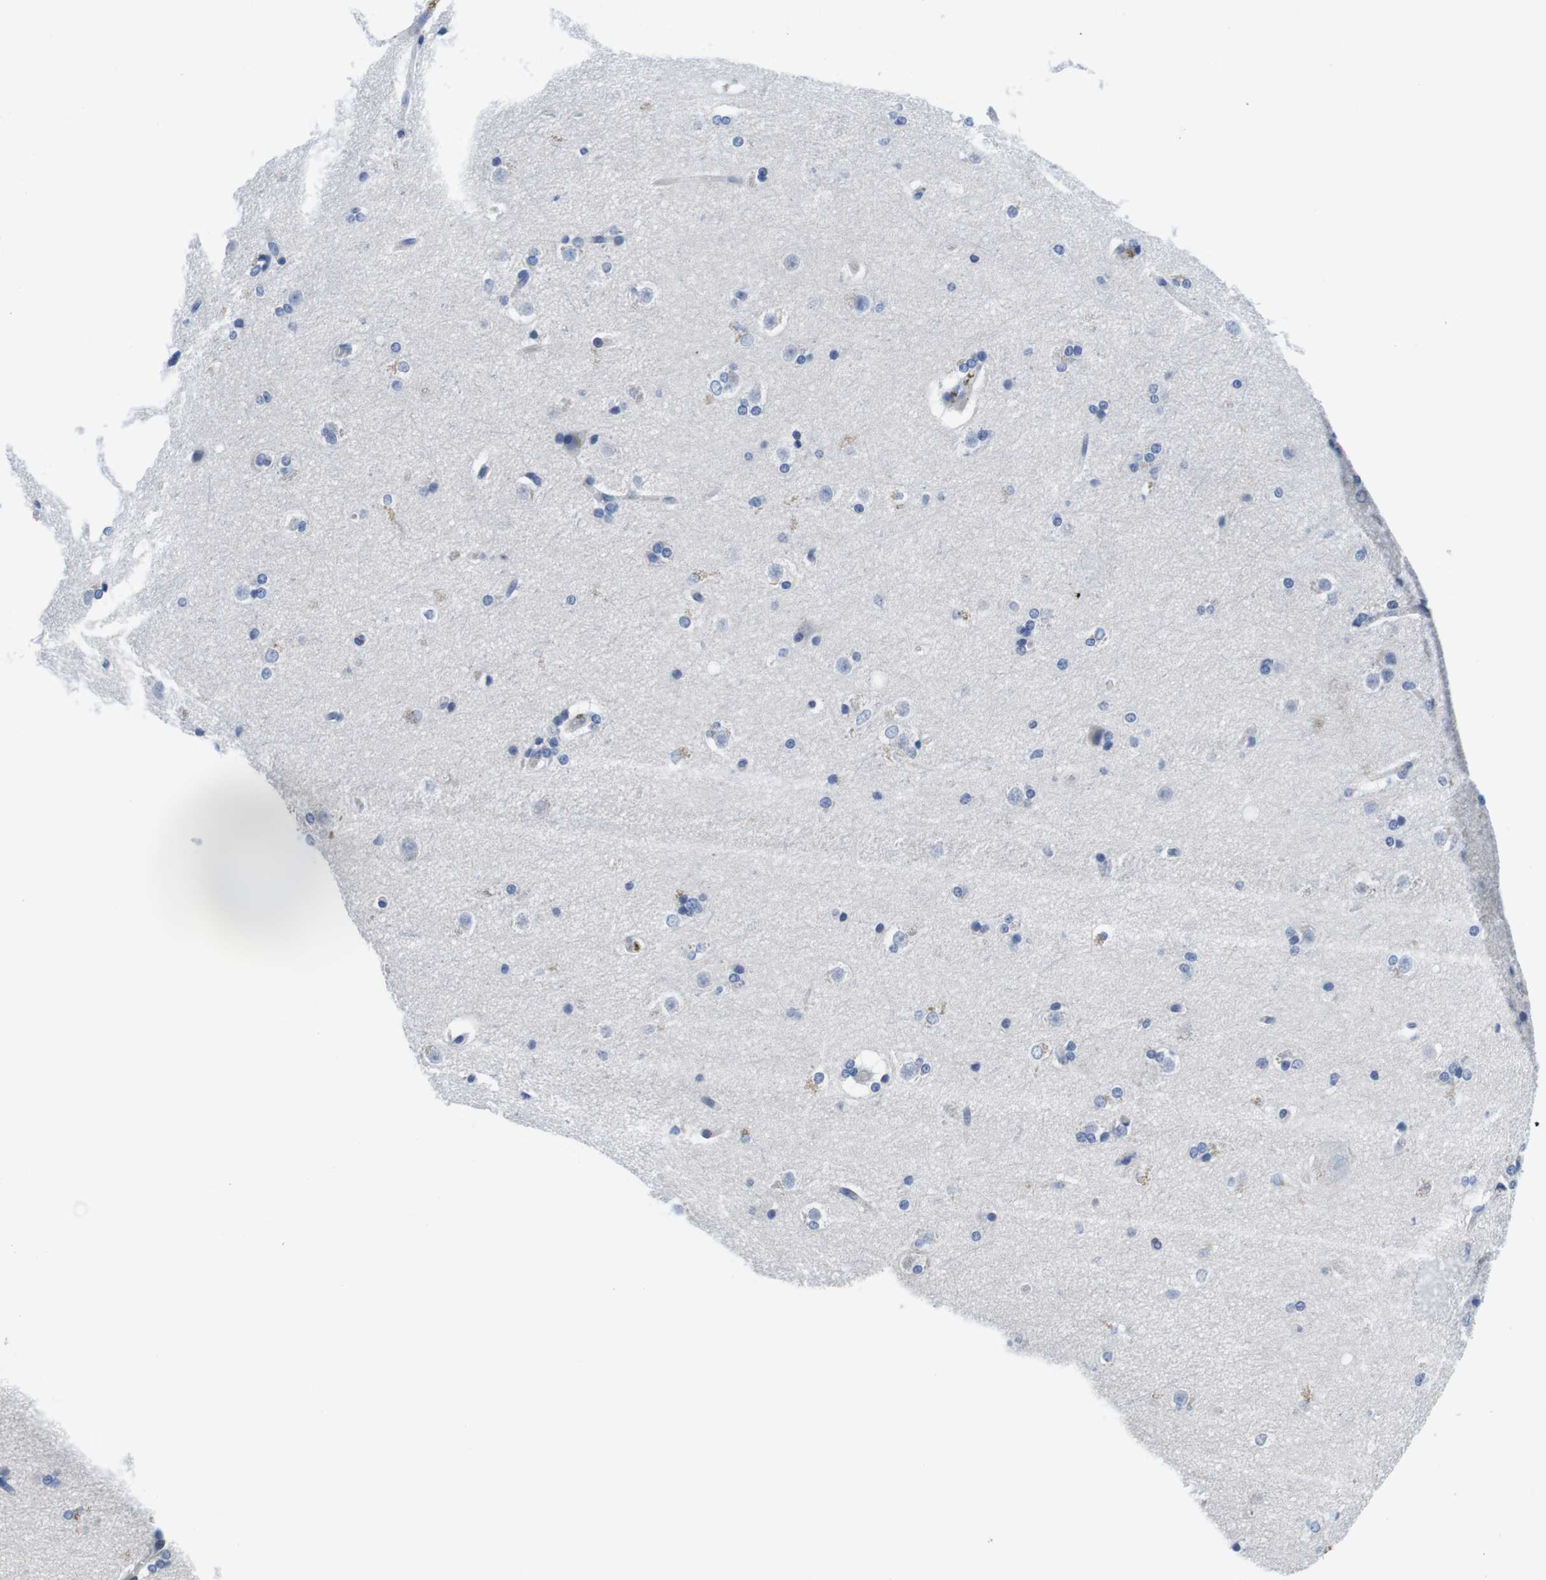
{"staining": {"intensity": "negative", "quantity": "none", "location": "none"}, "tissue": "caudate", "cell_type": "Glial cells", "image_type": "normal", "snomed": [{"axis": "morphology", "description": "Normal tissue, NOS"}, {"axis": "topography", "description": "Lateral ventricle wall"}], "caption": "Immunohistochemistry histopathology image of unremarkable caudate stained for a protein (brown), which reveals no staining in glial cells. (Brightfield microscopy of DAB immunohistochemistry (IHC) at high magnification).", "gene": "SCRIB", "patient": {"sex": "female", "age": 19}}